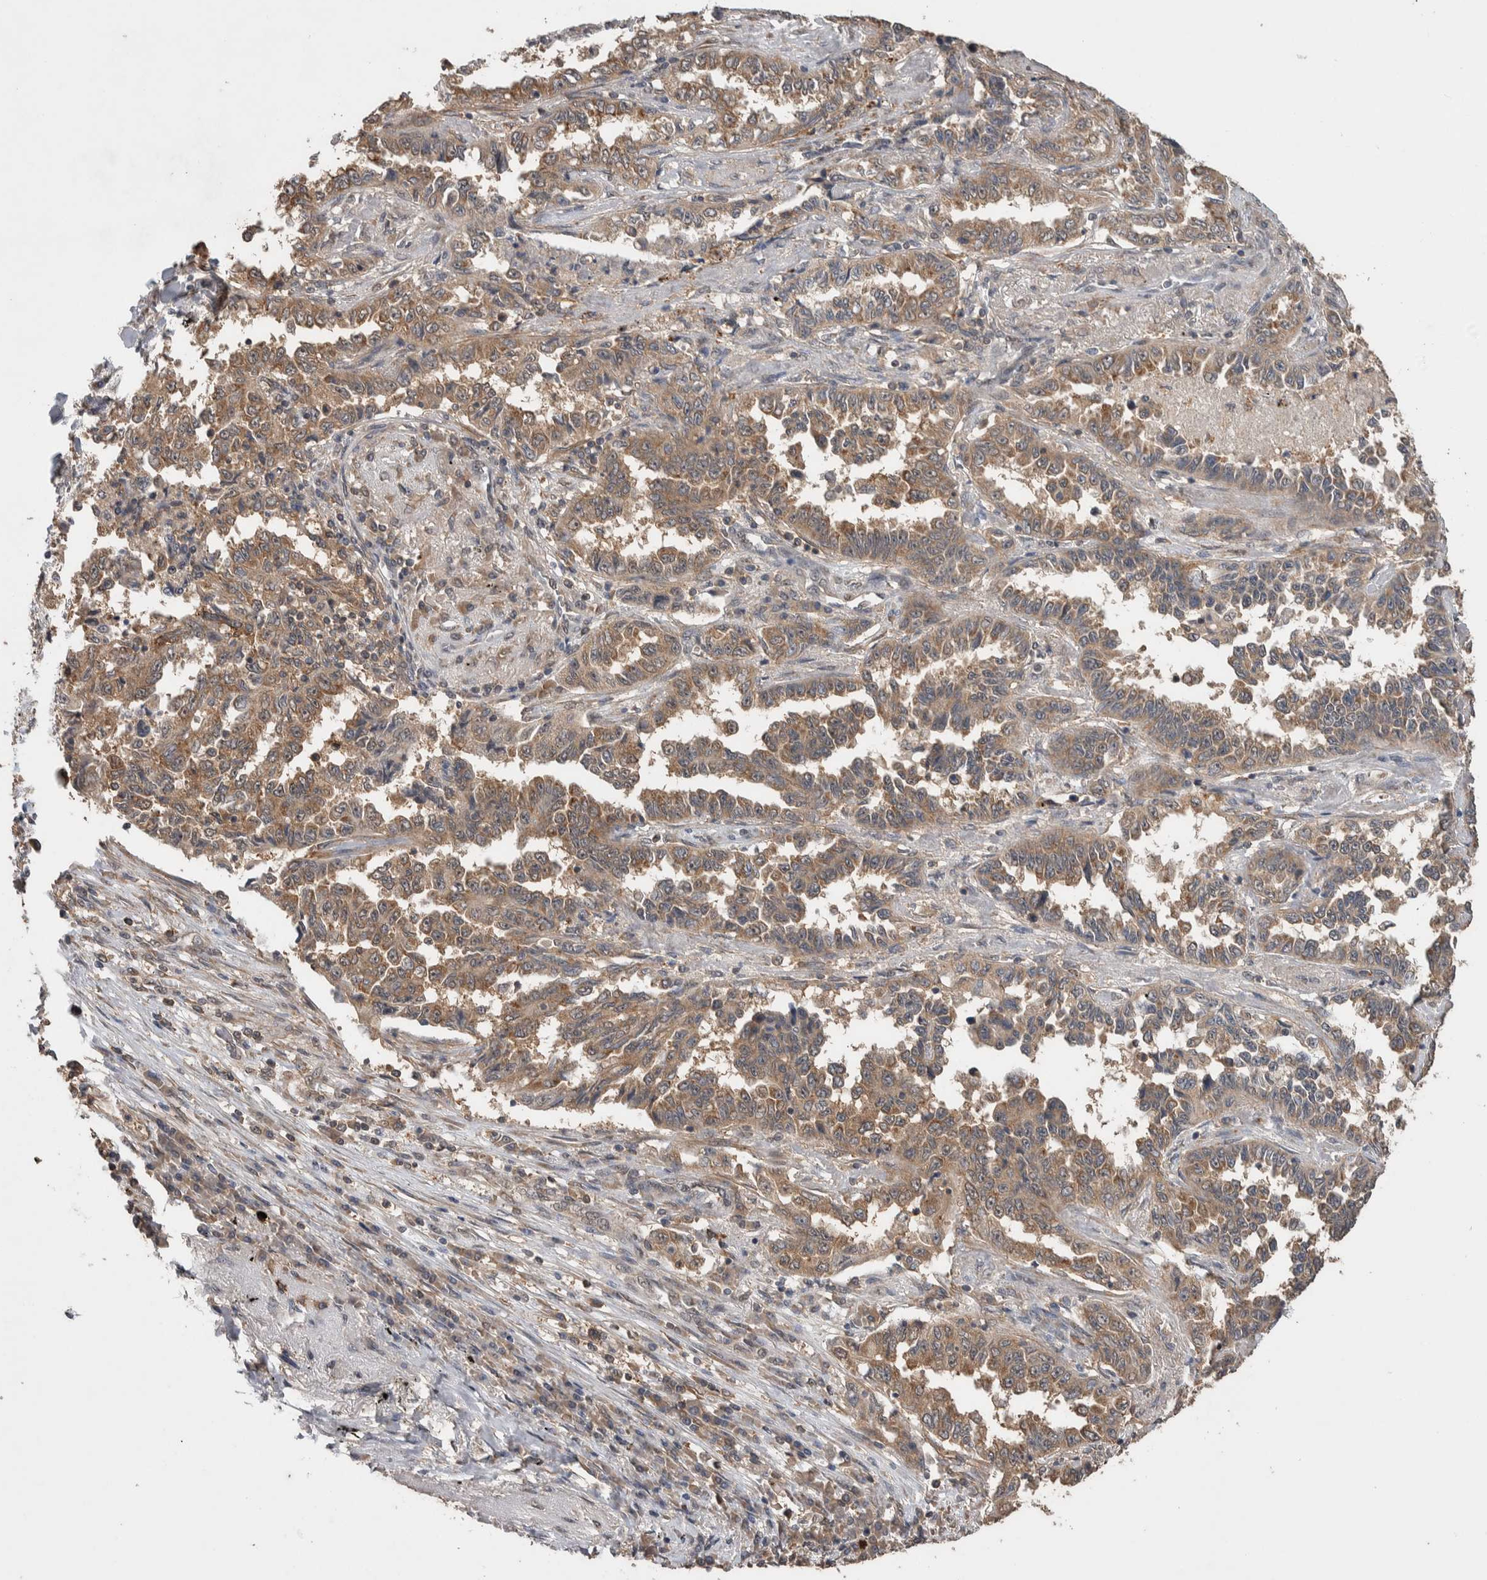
{"staining": {"intensity": "moderate", "quantity": ">75%", "location": "cytoplasmic/membranous"}, "tissue": "lung cancer", "cell_type": "Tumor cells", "image_type": "cancer", "snomed": [{"axis": "morphology", "description": "Adenocarcinoma, NOS"}, {"axis": "topography", "description": "Lung"}], "caption": "Protein analysis of adenocarcinoma (lung) tissue shows moderate cytoplasmic/membranous expression in about >75% of tumor cells.", "gene": "DVL2", "patient": {"sex": "female", "age": 51}}